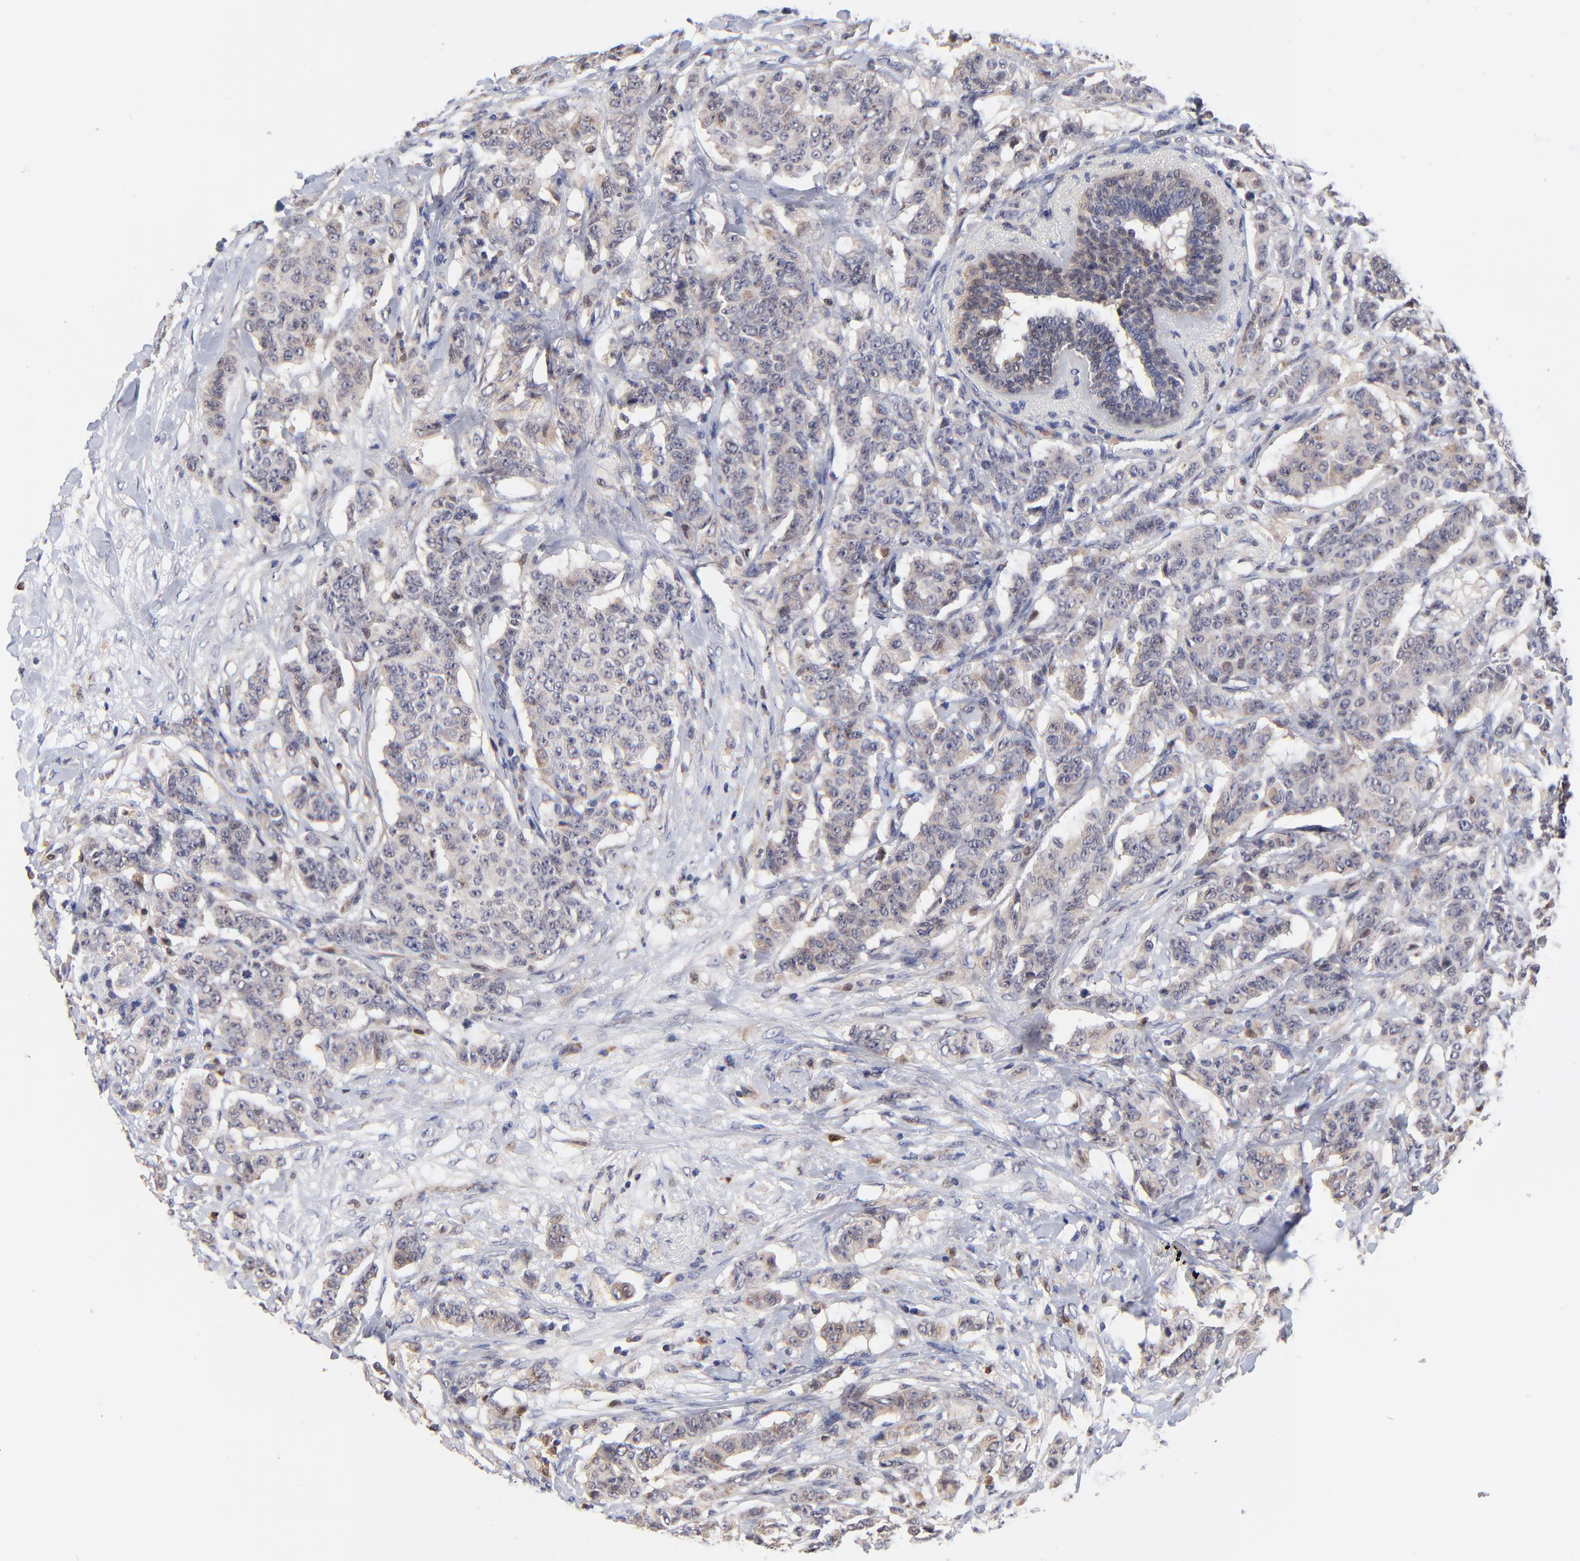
{"staining": {"intensity": "weak", "quantity": ">75%", "location": "cytoplasmic/membranous"}, "tissue": "breast cancer", "cell_type": "Tumor cells", "image_type": "cancer", "snomed": [{"axis": "morphology", "description": "Duct carcinoma"}, {"axis": "topography", "description": "Breast"}], "caption": "Immunohistochemical staining of breast intraductal carcinoma reveals low levels of weak cytoplasmic/membranous protein staining in about >75% of tumor cells. Nuclei are stained in blue.", "gene": "FBXL12", "patient": {"sex": "female", "age": 40}}